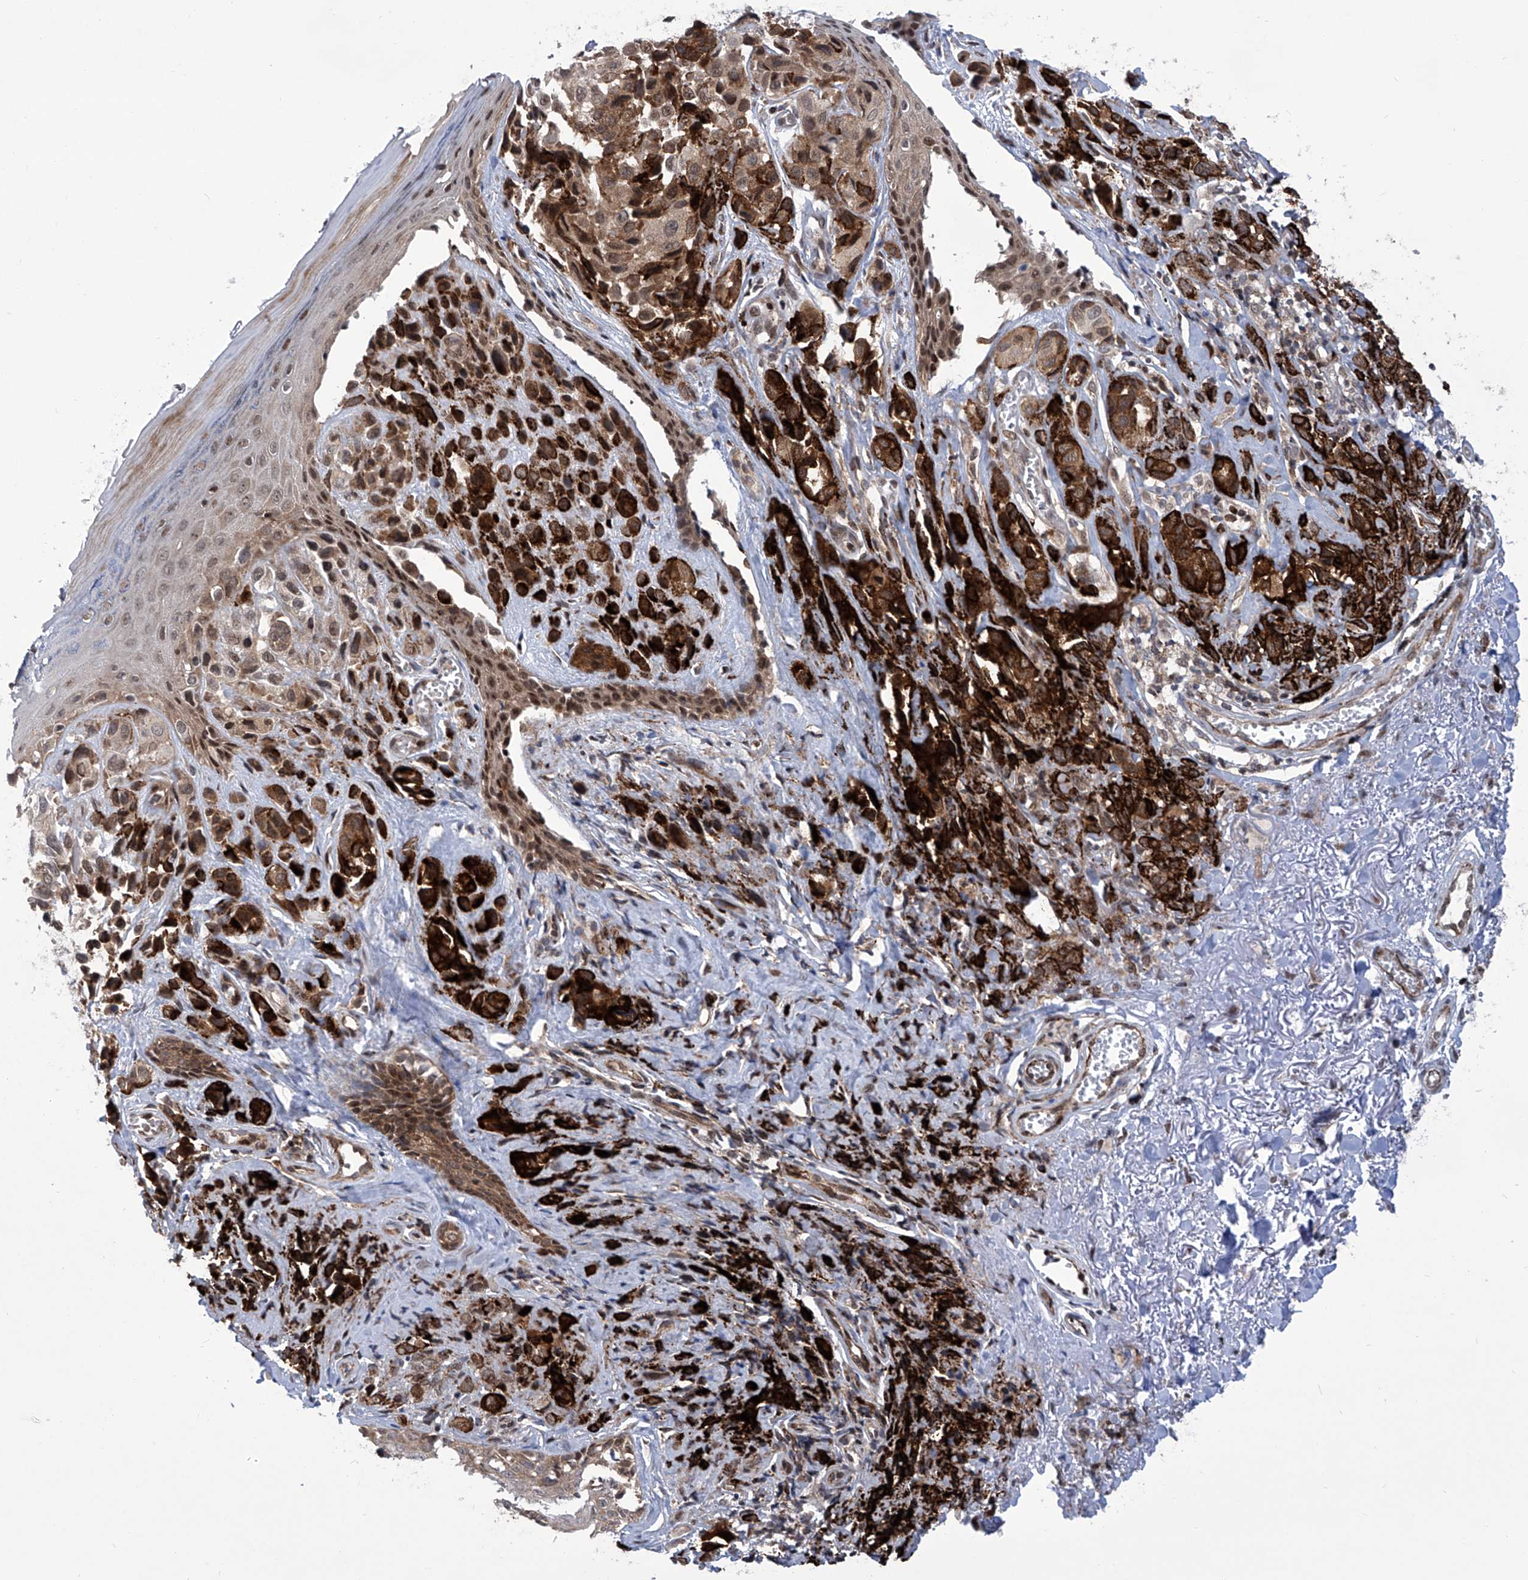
{"staining": {"intensity": "moderate", "quantity": ">75%", "location": "cytoplasmic/membranous,nuclear"}, "tissue": "melanoma", "cell_type": "Tumor cells", "image_type": "cancer", "snomed": [{"axis": "morphology", "description": "Malignant melanoma, NOS"}, {"axis": "topography", "description": "Skin"}], "caption": "Melanoma stained with a protein marker reveals moderate staining in tumor cells.", "gene": "CEP290", "patient": {"sex": "female", "age": 58}}